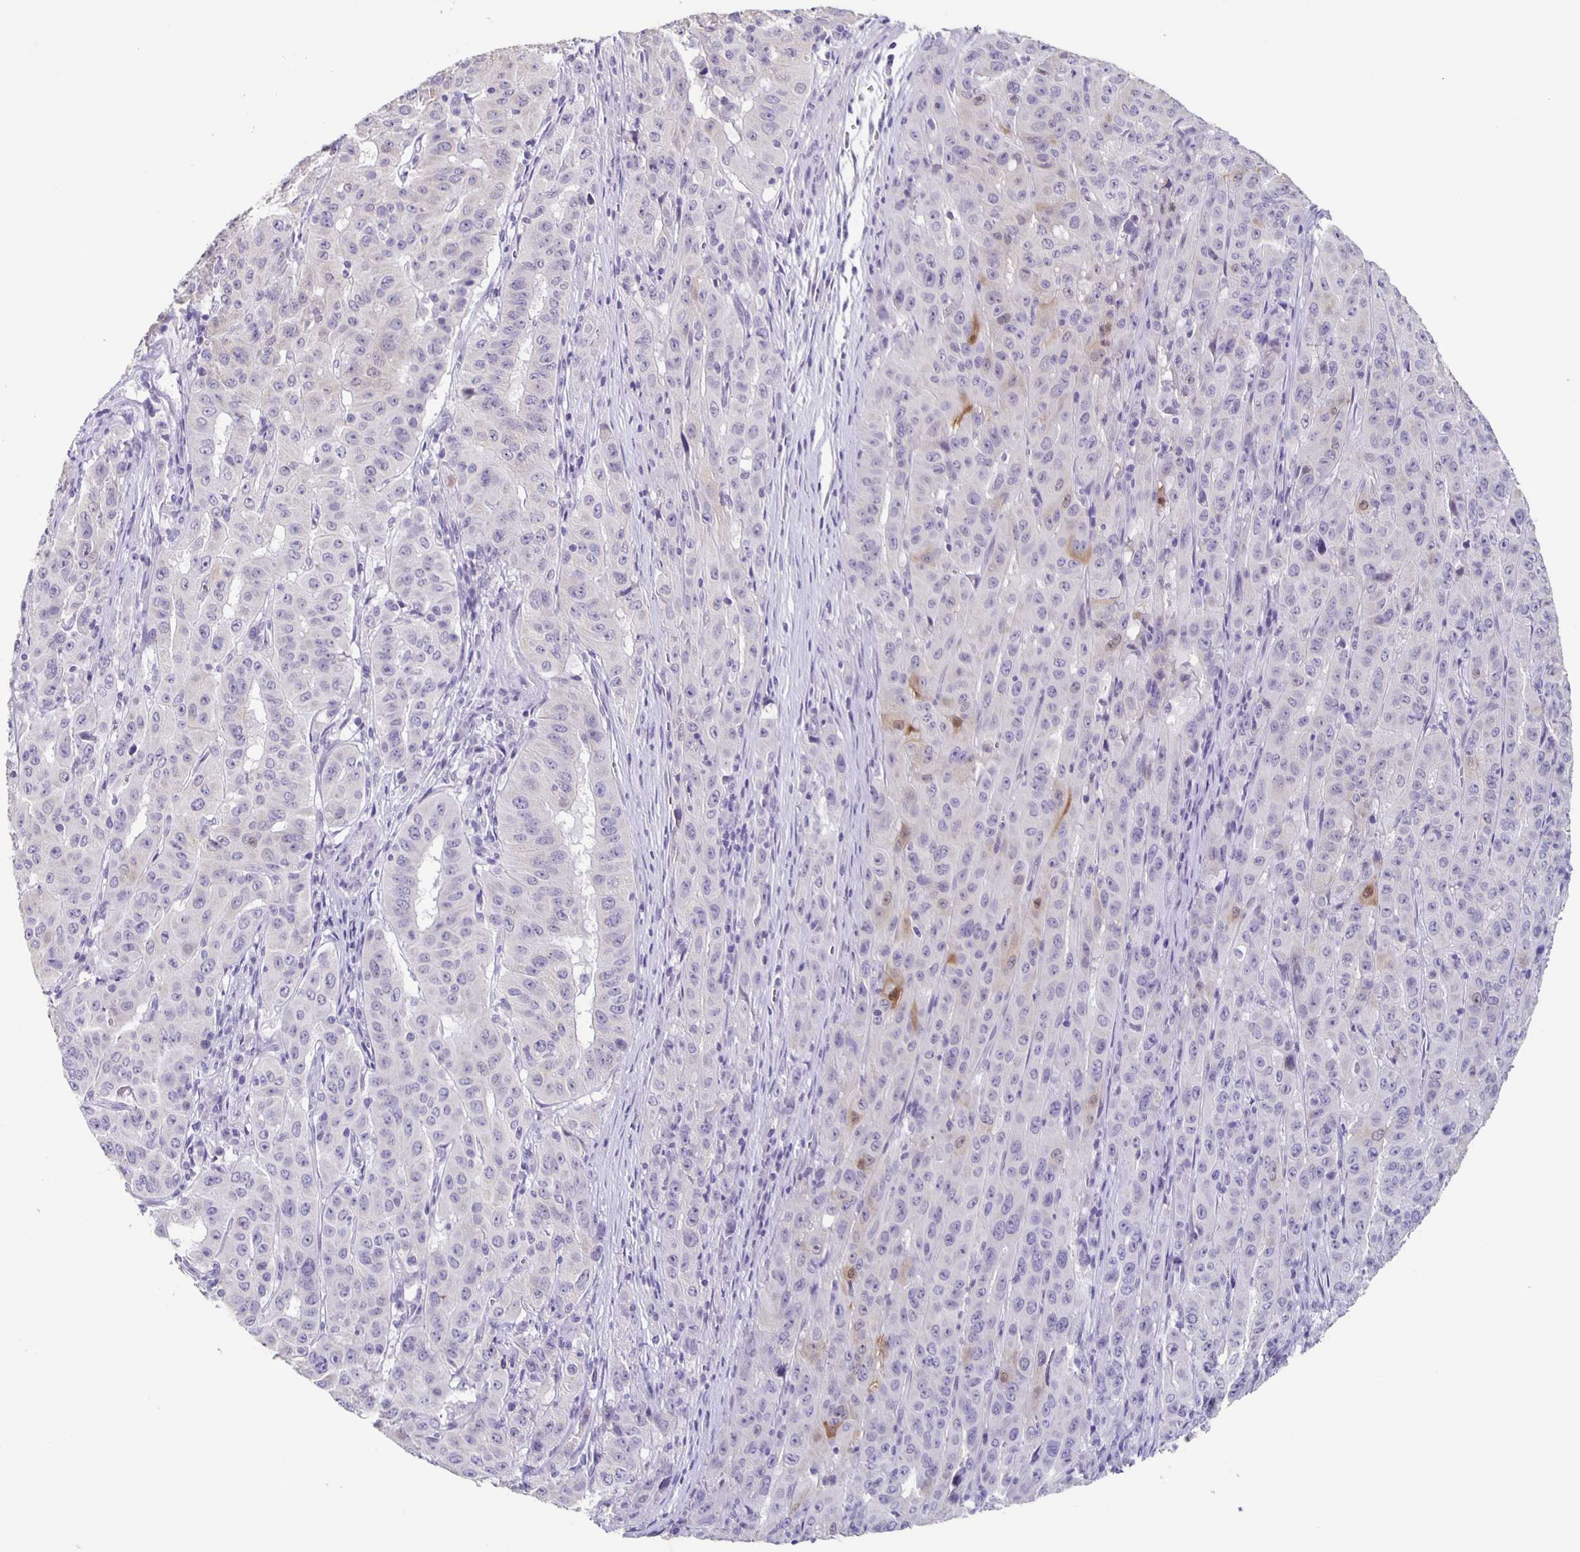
{"staining": {"intensity": "negative", "quantity": "none", "location": "none"}, "tissue": "pancreatic cancer", "cell_type": "Tumor cells", "image_type": "cancer", "snomed": [{"axis": "morphology", "description": "Adenocarcinoma, NOS"}, {"axis": "topography", "description": "Pancreas"}], "caption": "A high-resolution image shows IHC staining of adenocarcinoma (pancreatic), which displays no significant positivity in tumor cells.", "gene": "CARNS1", "patient": {"sex": "male", "age": 63}}